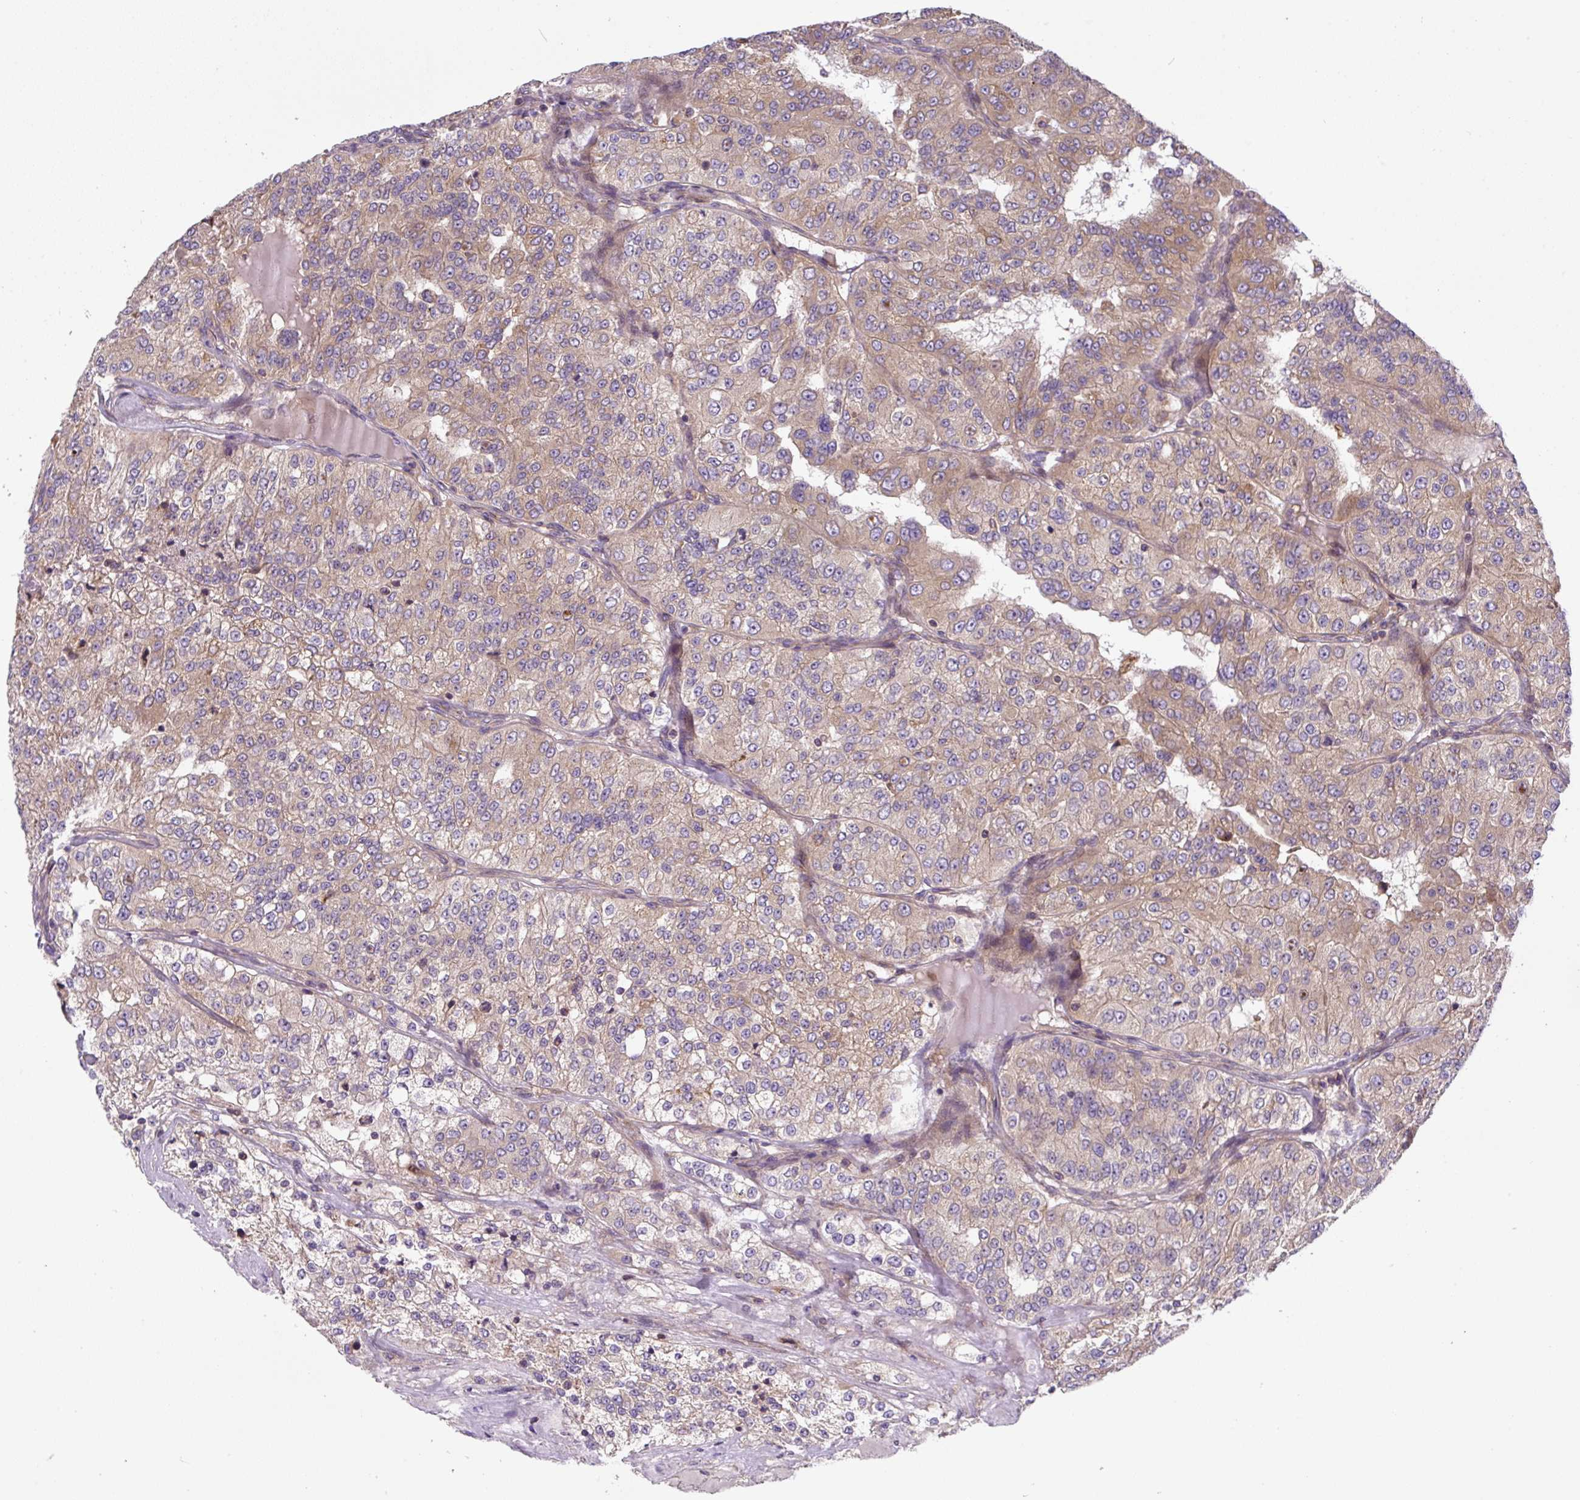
{"staining": {"intensity": "weak", "quantity": "25%-75%", "location": "cytoplasmic/membranous"}, "tissue": "renal cancer", "cell_type": "Tumor cells", "image_type": "cancer", "snomed": [{"axis": "morphology", "description": "Adenocarcinoma, NOS"}, {"axis": "topography", "description": "Kidney"}], "caption": "Immunohistochemical staining of renal adenocarcinoma displays low levels of weak cytoplasmic/membranous protein positivity in about 25%-75% of tumor cells.", "gene": "APOBEC3D", "patient": {"sex": "female", "age": 63}}